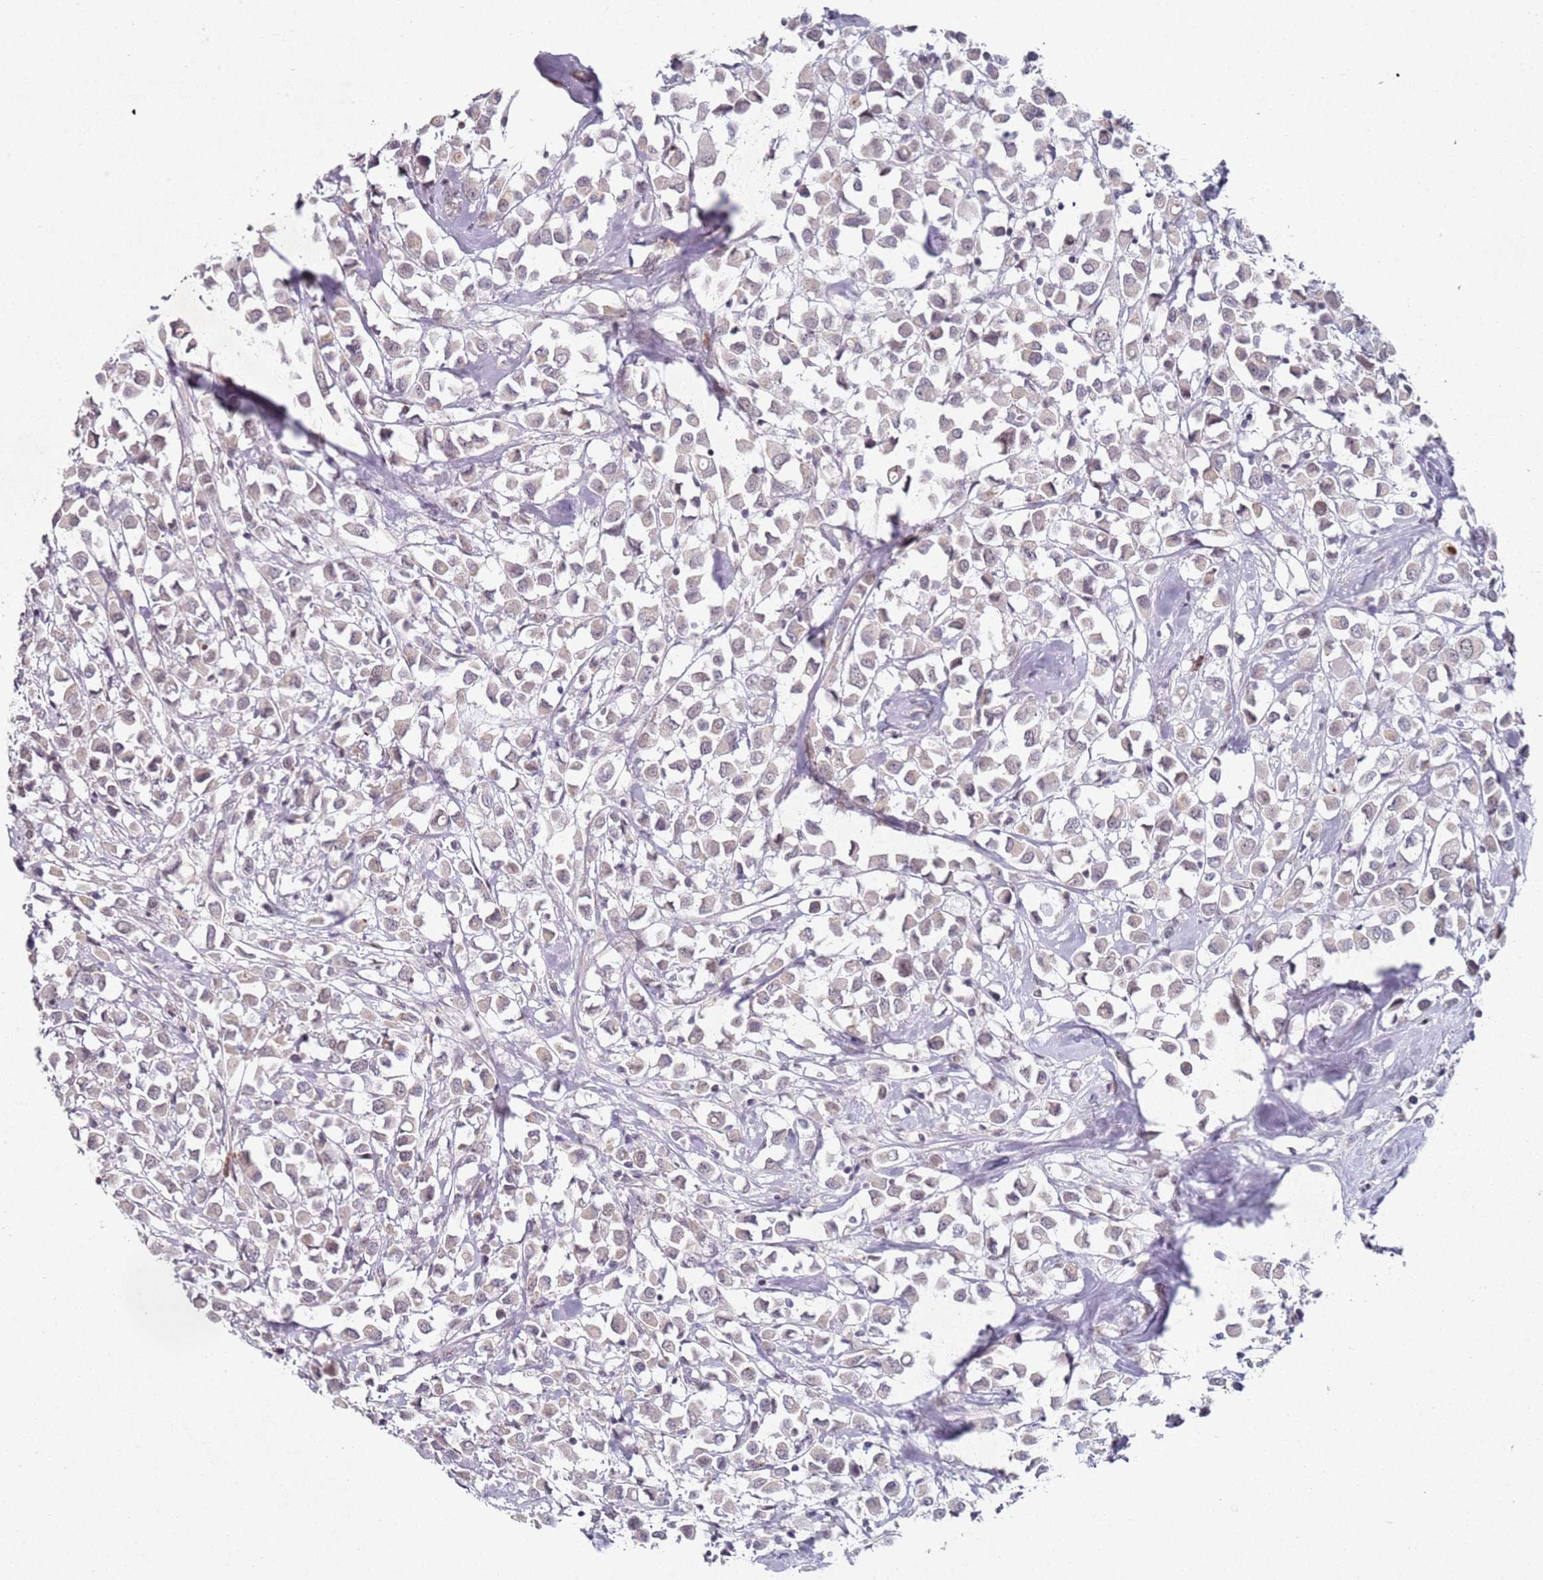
{"staining": {"intensity": "weak", "quantity": "25%-75%", "location": "nuclear"}, "tissue": "breast cancer", "cell_type": "Tumor cells", "image_type": "cancer", "snomed": [{"axis": "morphology", "description": "Duct carcinoma"}, {"axis": "topography", "description": "Breast"}], "caption": "A high-resolution histopathology image shows IHC staining of breast infiltrating ductal carcinoma, which demonstrates weak nuclear expression in approximately 25%-75% of tumor cells.", "gene": "ATF6B", "patient": {"sex": "female", "age": 61}}